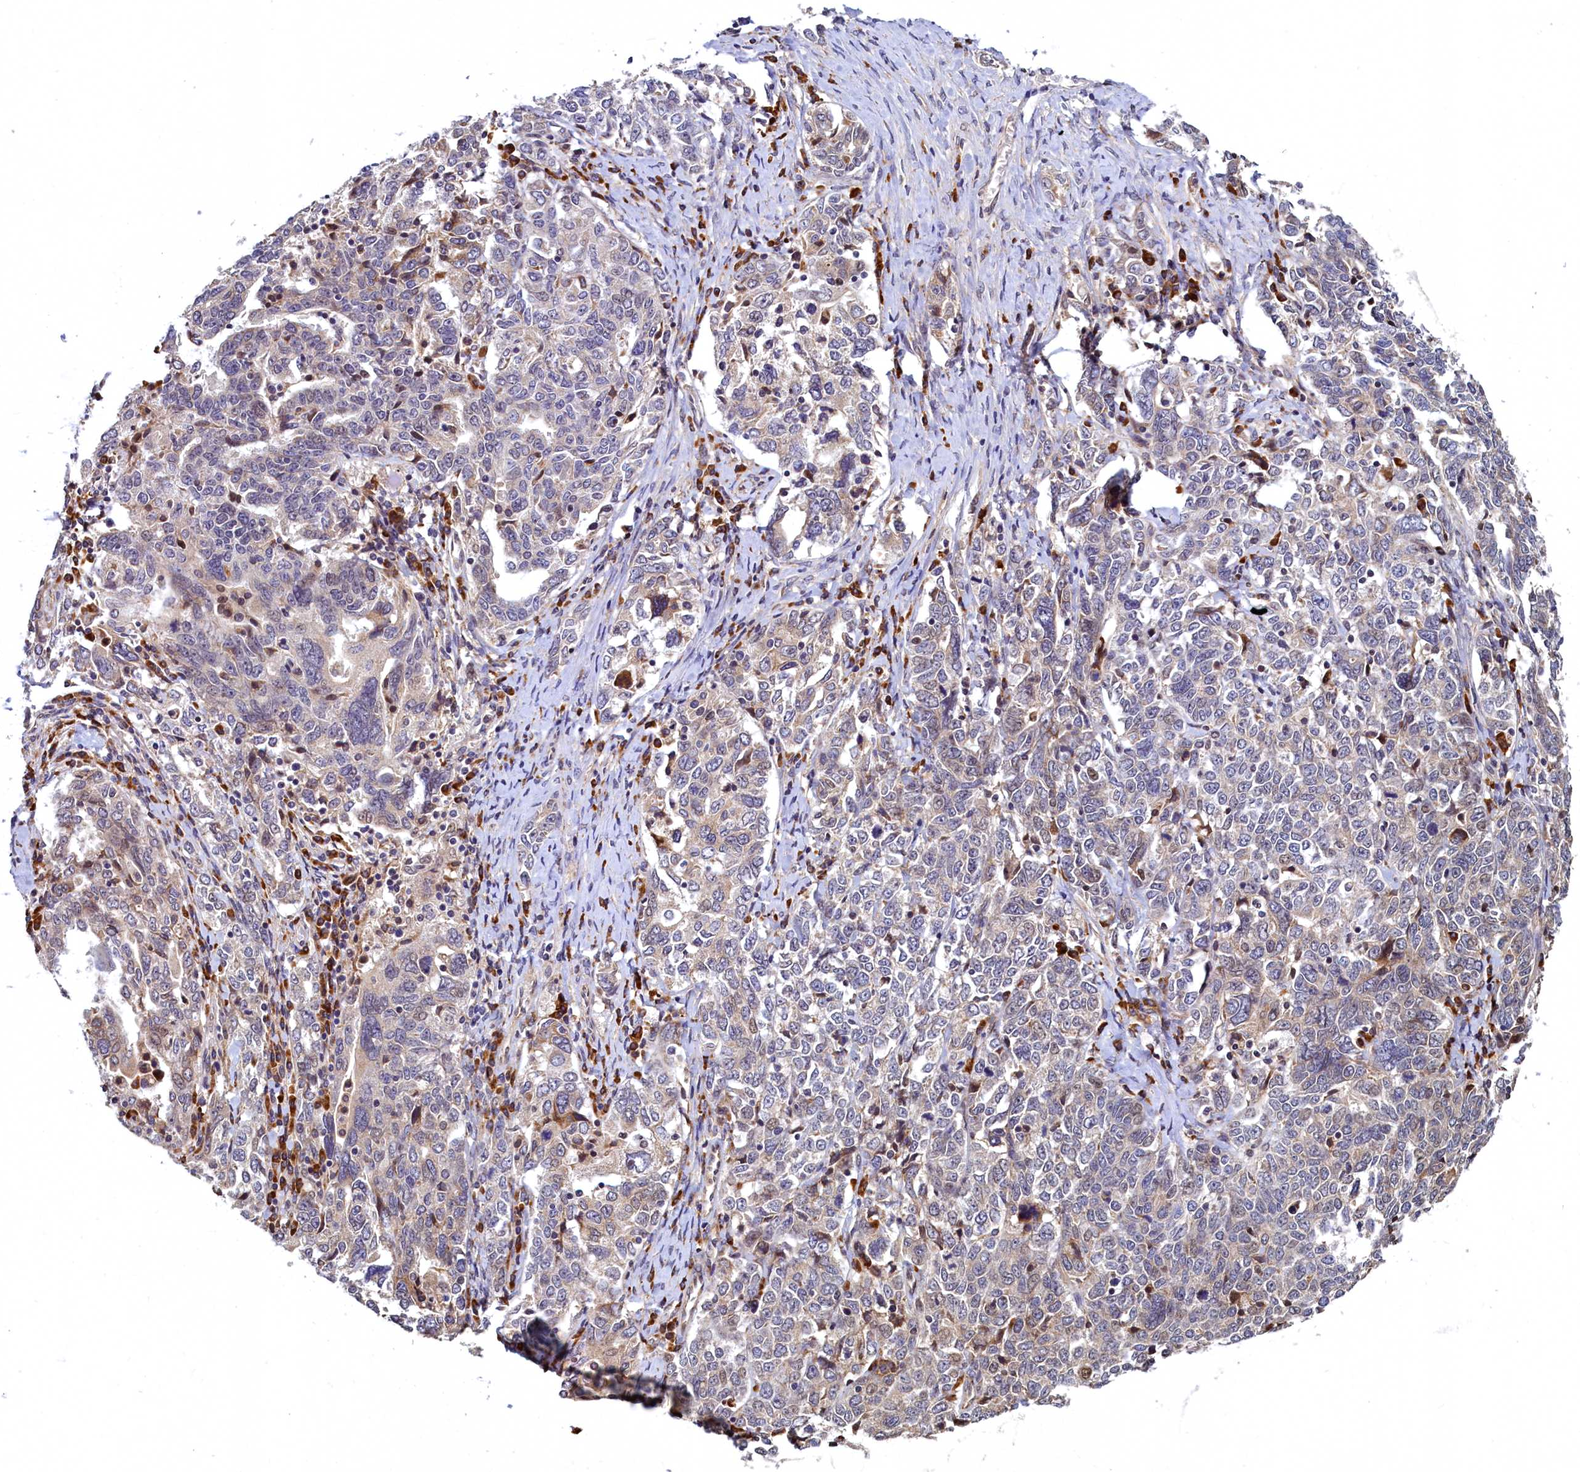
{"staining": {"intensity": "weak", "quantity": "<25%", "location": "cytoplasmic/membranous"}, "tissue": "ovarian cancer", "cell_type": "Tumor cells", "image_type": "cancer", "snomed": [{"axis": "morphology", "description": "Carcinoma, endometroid"}, {"axis": "topography", "description": "Ovary"}], "caption": "An immunohistochemistry (IHC) histopathology image of ovarian cancer is shown. There is no staining in tumor cells of ovarian cancer.", "gene": "SLC16A14", "patient": {"sex": "female", "age": 62}}